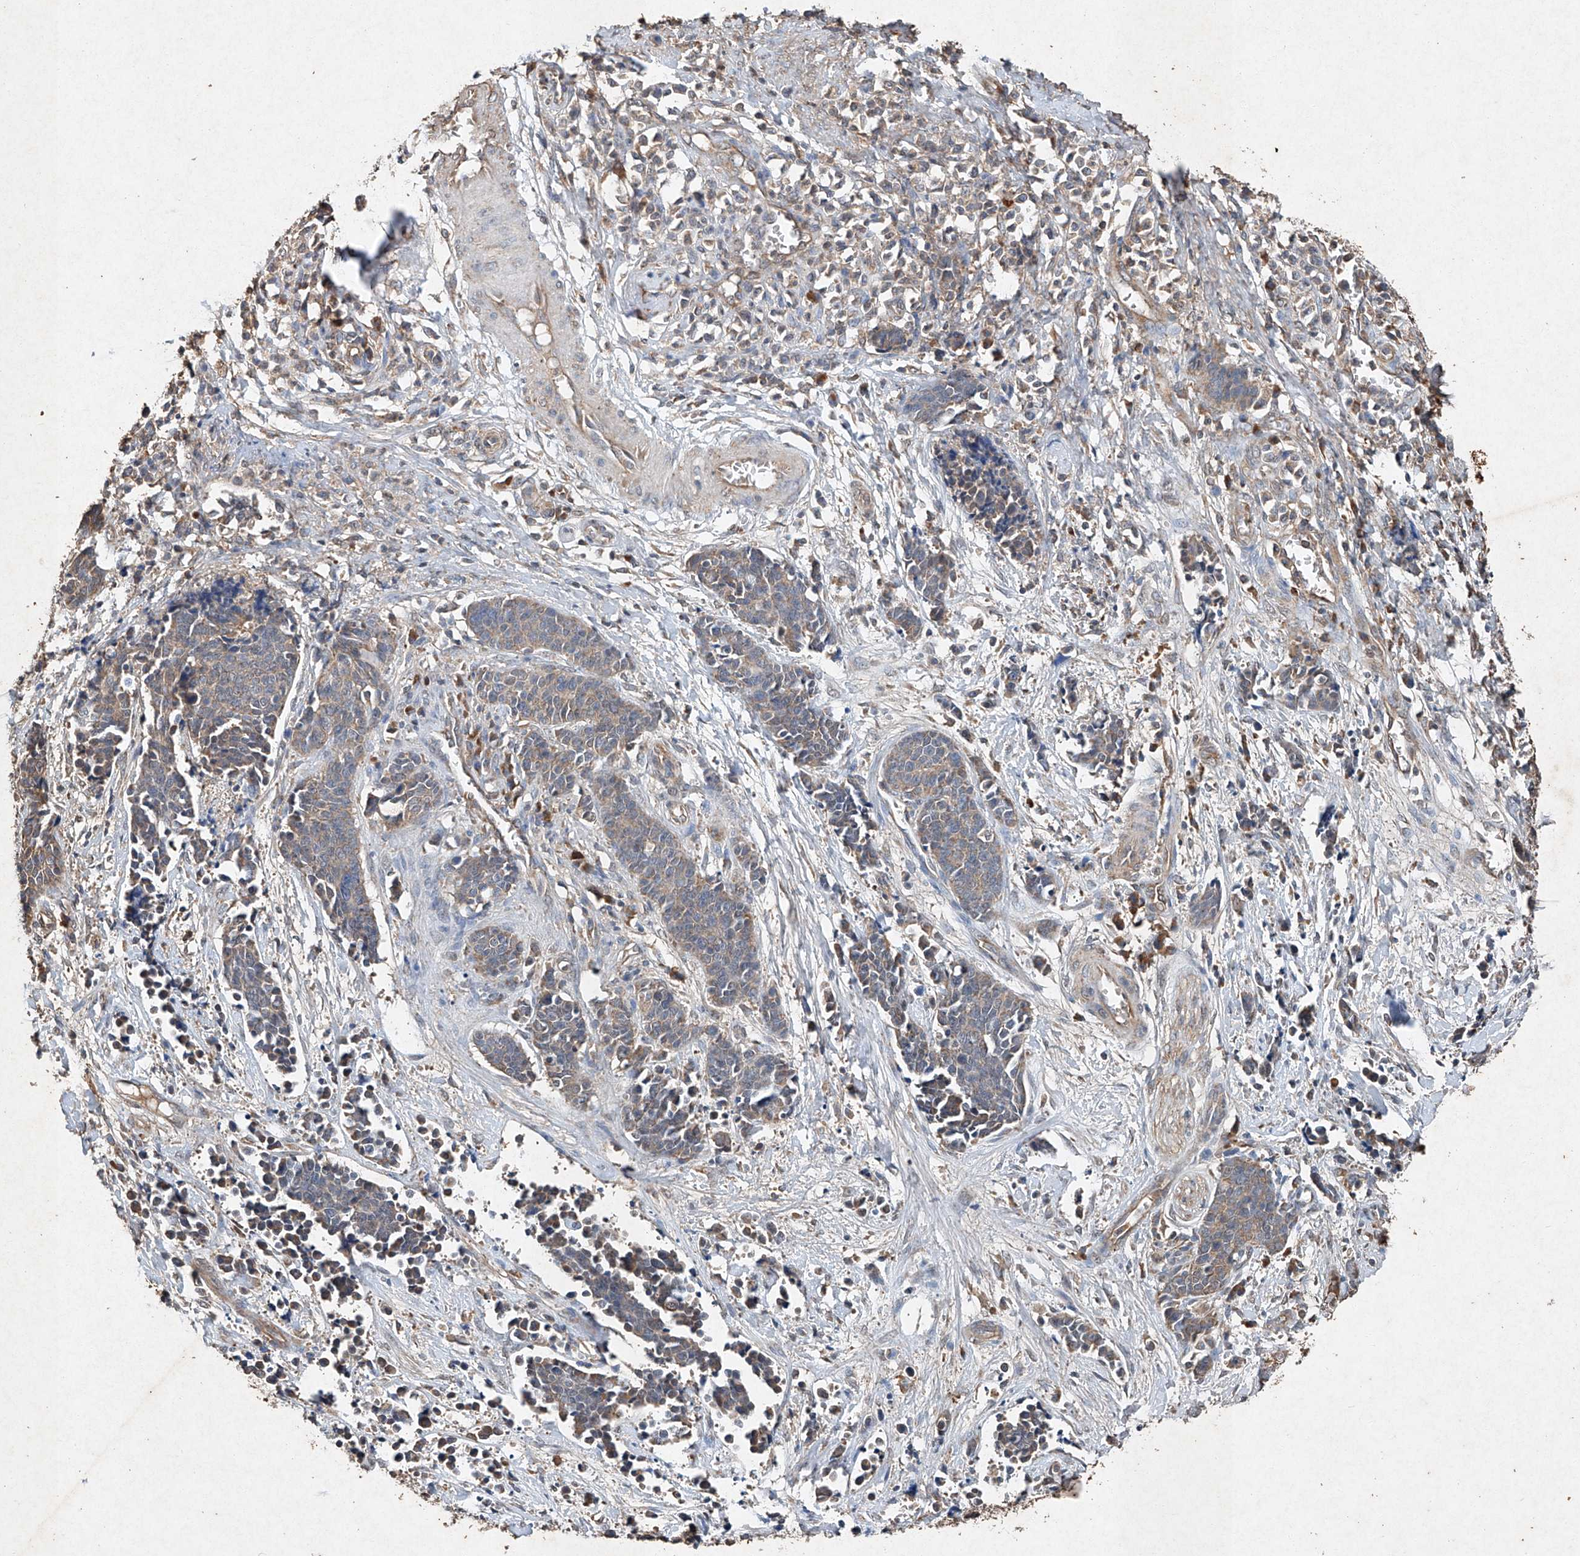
{"staining": {"intensity": "weak", "quantity": "25%-75%", "location": "cytoplasmic/membranous"}, "tissue": "cervical cancer", "cell_type": "Tumor cells", "image_type": "cancer", "snomed": [{"axis": "morphology", "description": "Squamous cell carcinoma, NOS"}, {"axis": "topography", "description": "Cervix"}], "caption": "Cervical cancer tissue shows weak cytoplasmic/membranous positivity in about 25%-75% of tumor cells", "gene": "STK3", "patient": {"sex": "female", "age": 35}}